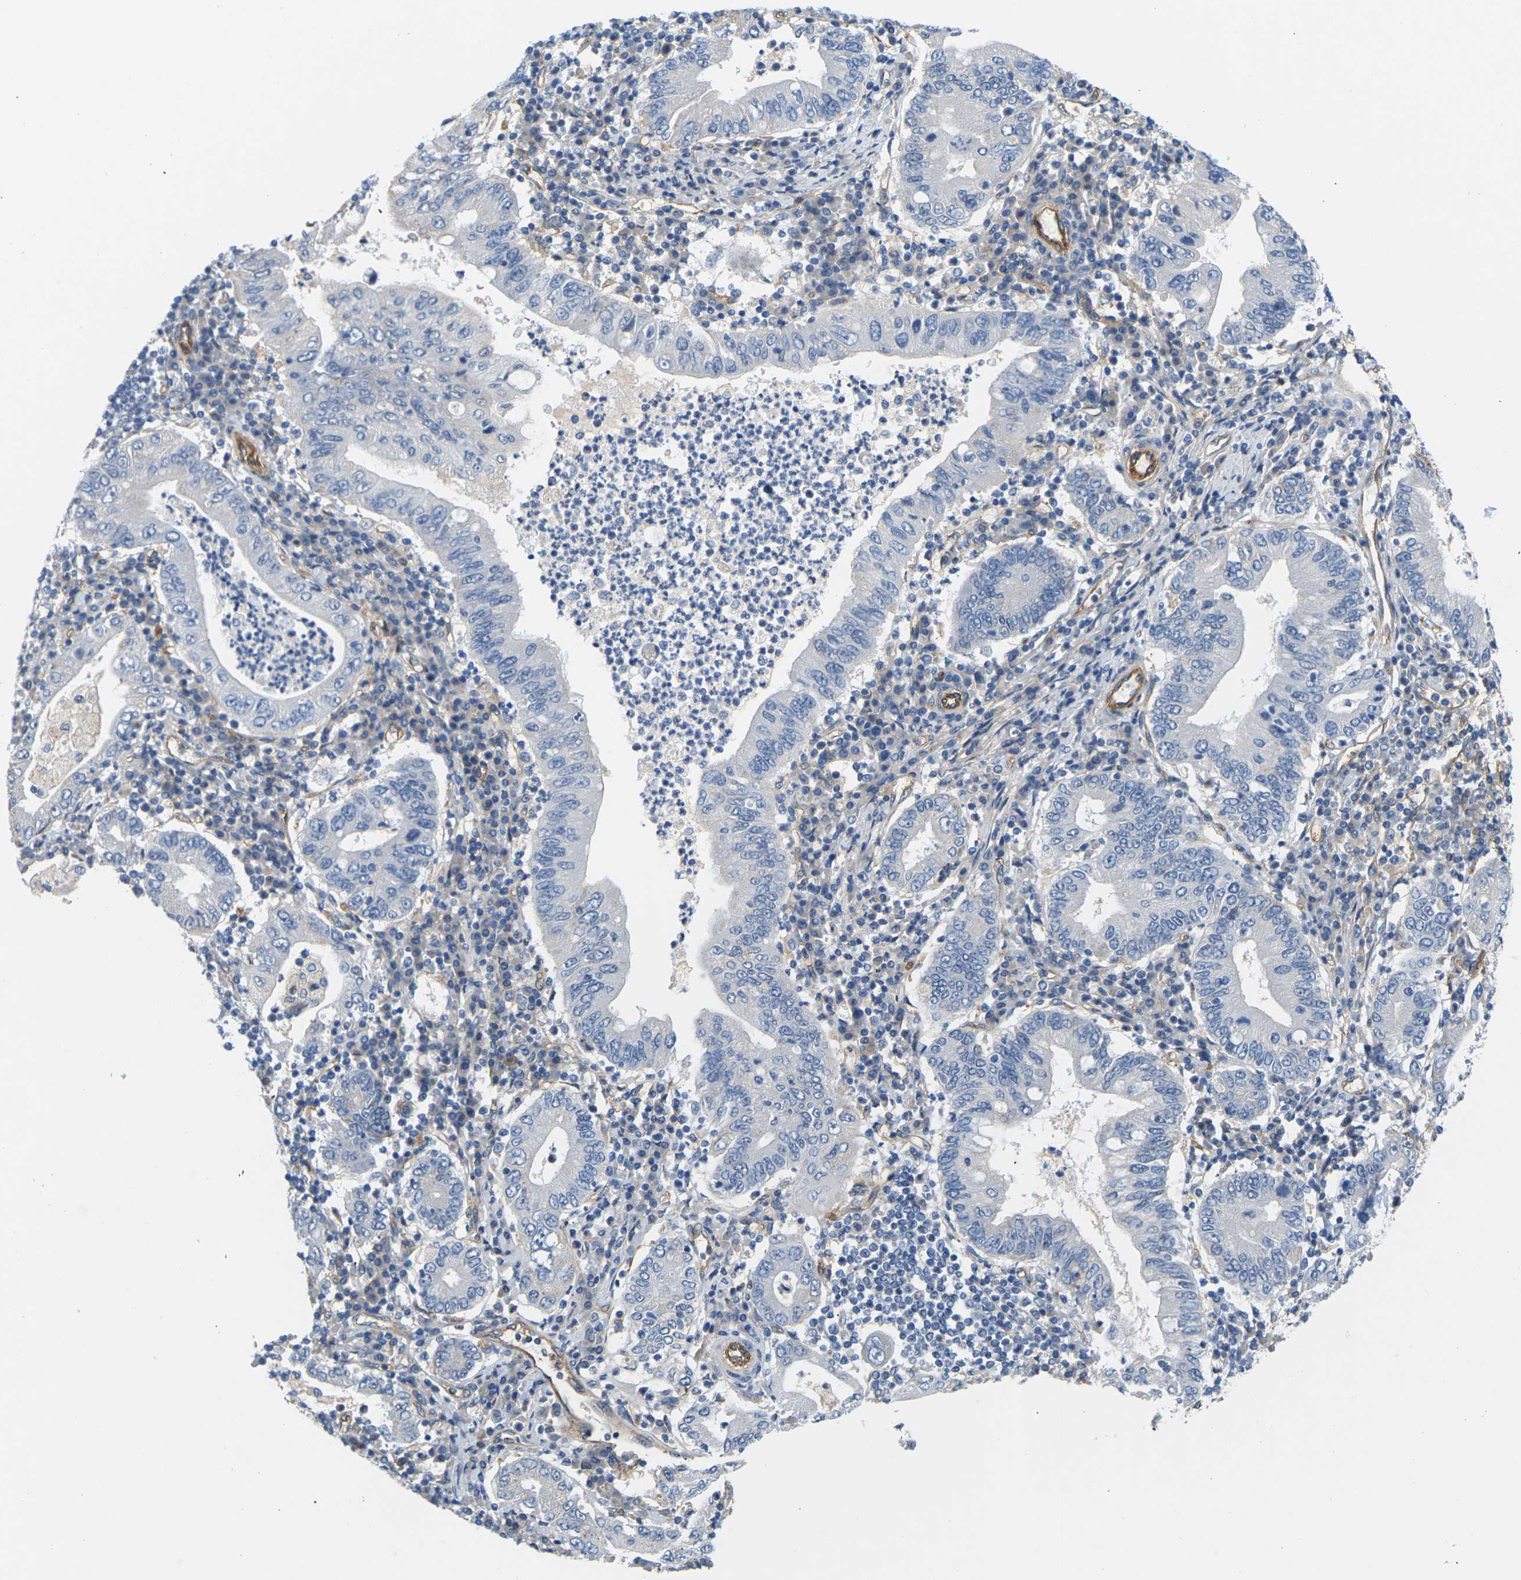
{"staining": {"intensity": "negative", "quantity": "none", "location": "none"}, "tissue": "stomach cancer", "cell_type": "Tumor cells", "image_type": "cancer", "snomed": [{"axis": "morphology", "description": "Normal tissue, NOS"}, {"axis": "morphology", "description": "Adenocarcinoma, NOS"}, {"axis": "topography", "description": "Esophagus"}, {"axis": "topography", "description": "Stomach, upper"}, {"axis": "topography", "description": "Peripheral nerve tissue"}], "caption": "Immunohistochemistry of human stomach cancer exhibits no expression in tumor cells.", "gene": "ITGA5", "patient": {"sex": "male", "age": 62}}